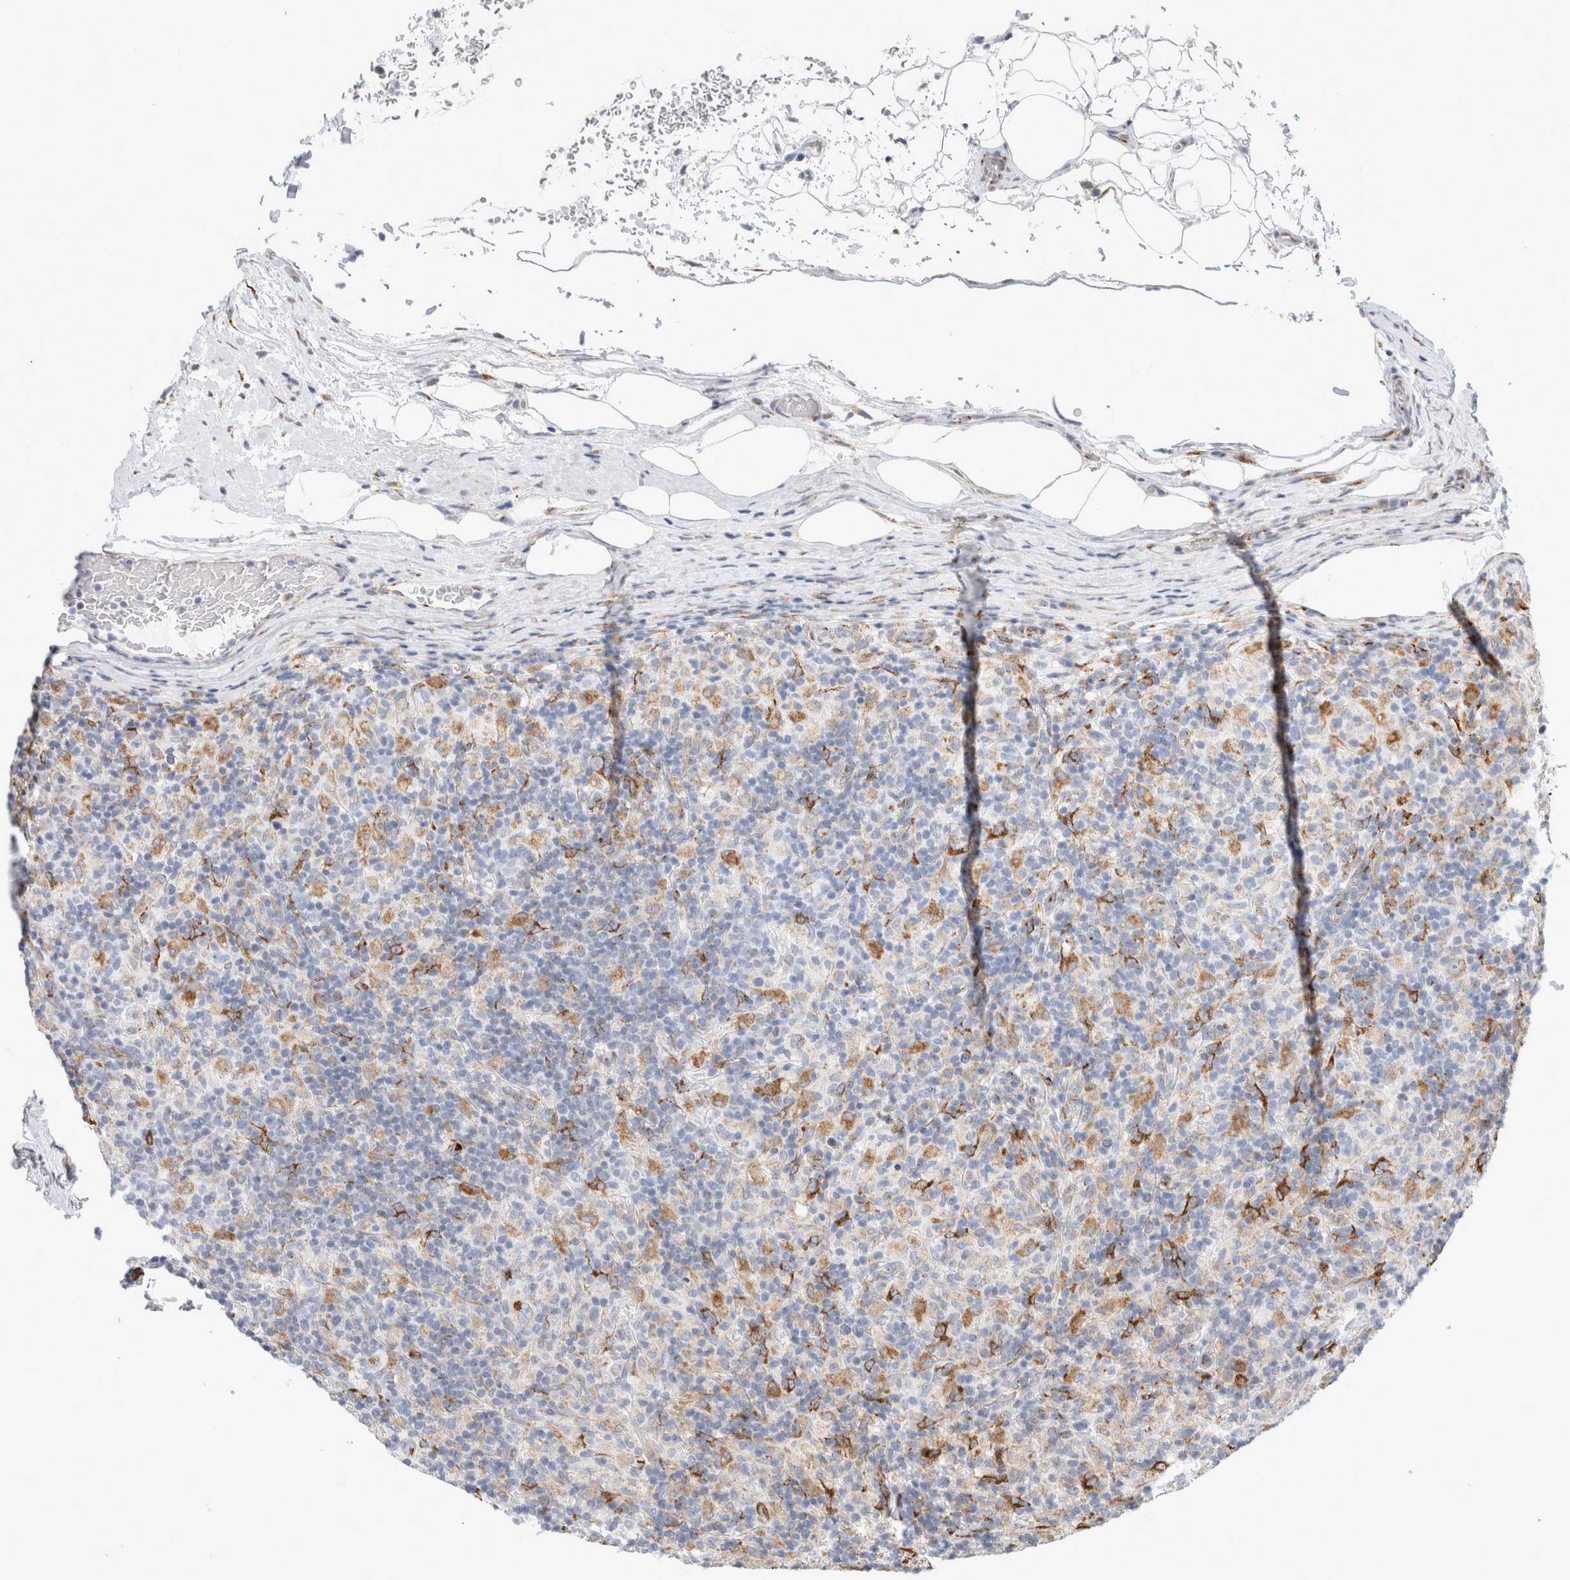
{"staining": {"intensity": "moderate", "quantity": "25%-75%", "location": "cytoplasmic/membranous"}, "tissue": "lymphoma", "cell_type": "Tumor cells", "image_type": "cancer", "snomed": [{"axis": "morphology", "description": "Hodgkin's disease, NOS"}, {"axis": "topography", "description": "Lymph node"}], "caption": "Immunohistochemistry (IHC) of human lymphoma shows medium levels of moderate cytoplasmic/membranous positivity in approximately 25%-75% of tumor cells. (Brightfield microscopy of DAB IHC at high magnification).", "gene": "MCFD2", "patient": {"sex": "male", "age": 70}}